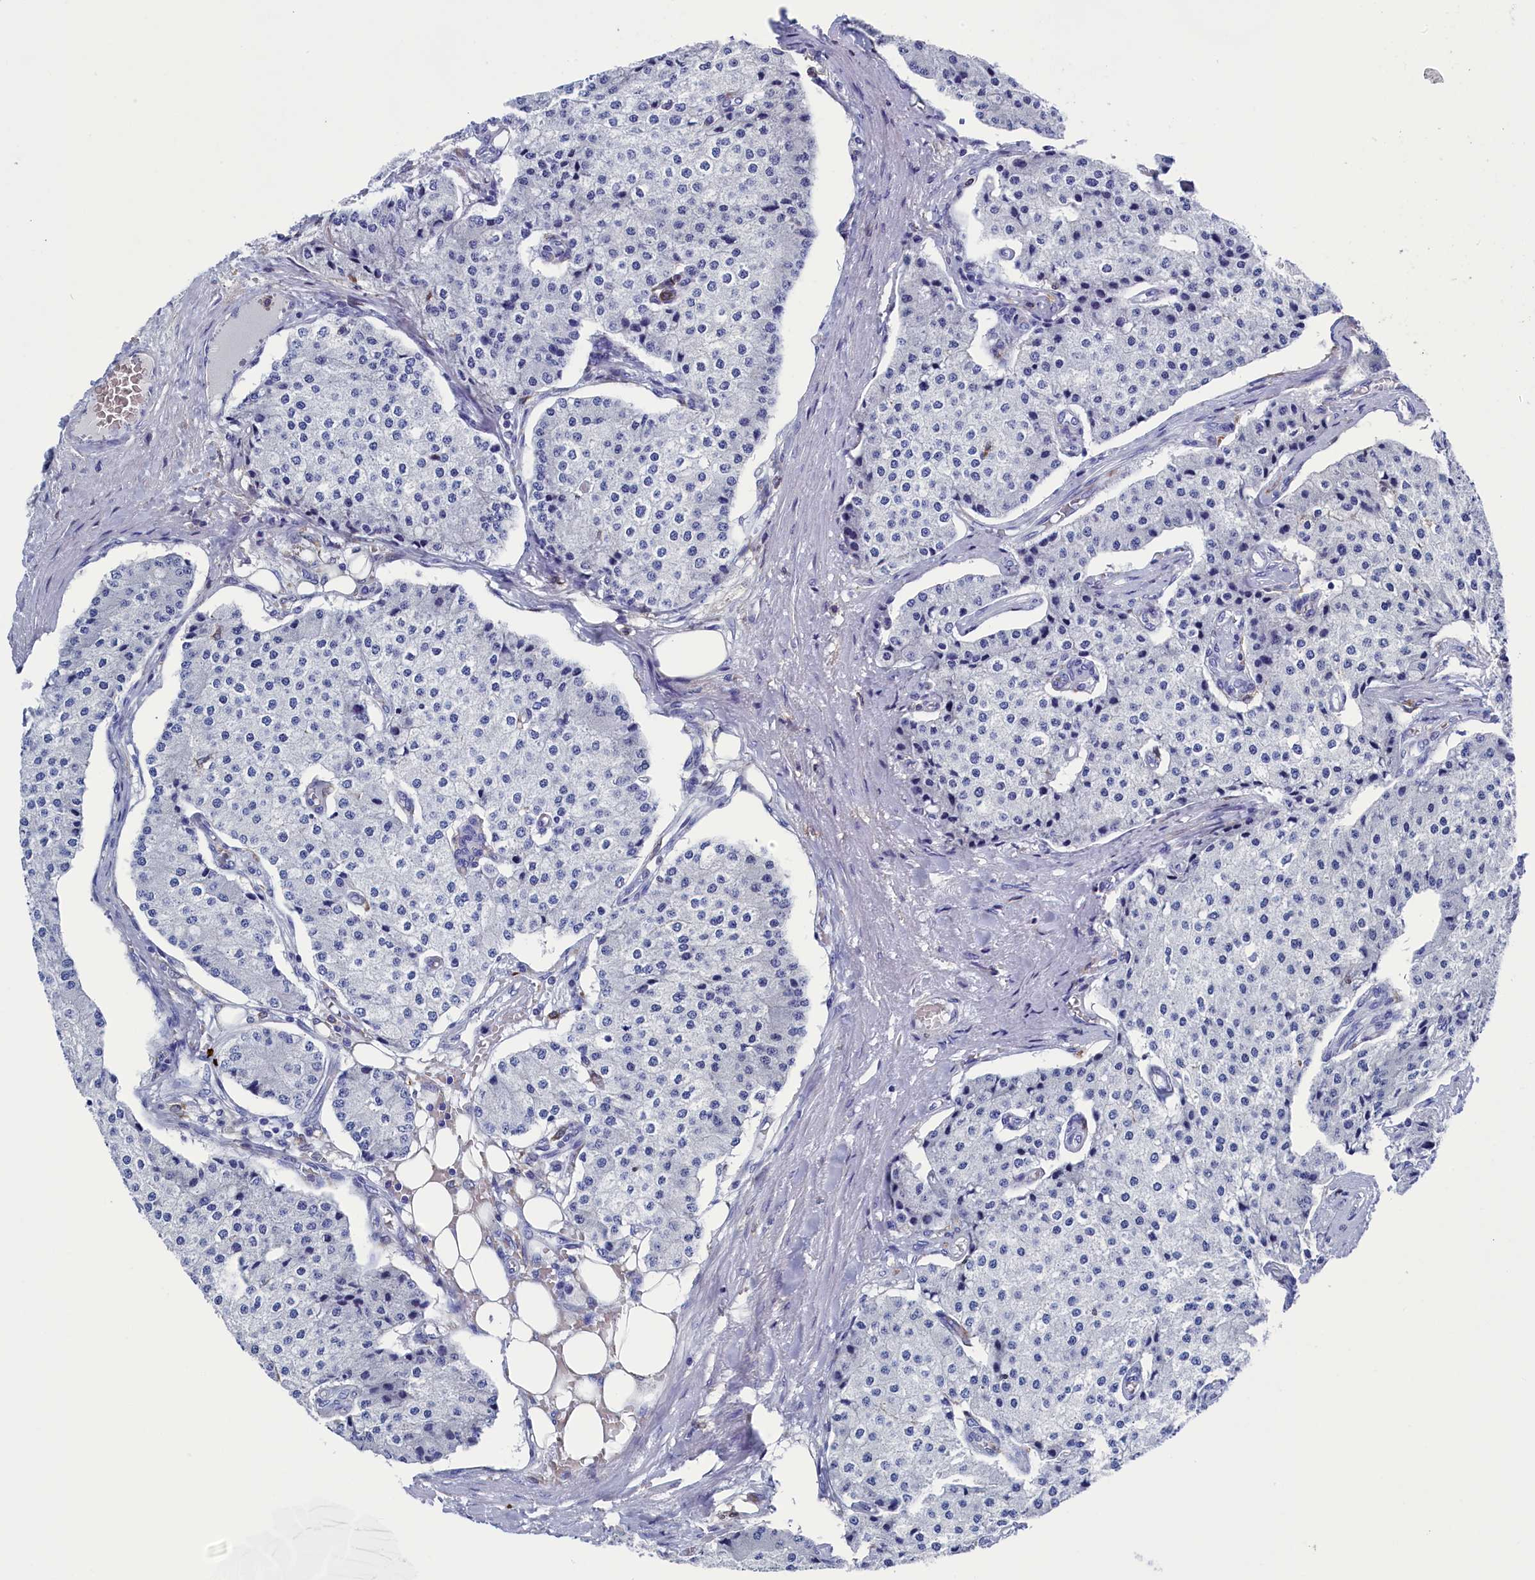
{"staining": {"intensity": "negative", "quantity": "none", "location": "none"}, "tissue": "carcinoid", "cell_type": "Tumor cells", "image_type": "cancer", "snomed": [{"axis": "morphology", "description": "Carcinoid, malignant, NOS"}, {"axis": "topography", "description": "Colon"}], "caption": "An IHC image of malignant carcinoid is shown. There is no staining in tumor cells of malignant carcinoid.", "gene": "TYROBP", "patient": {"sex": "female", "age": 52}}